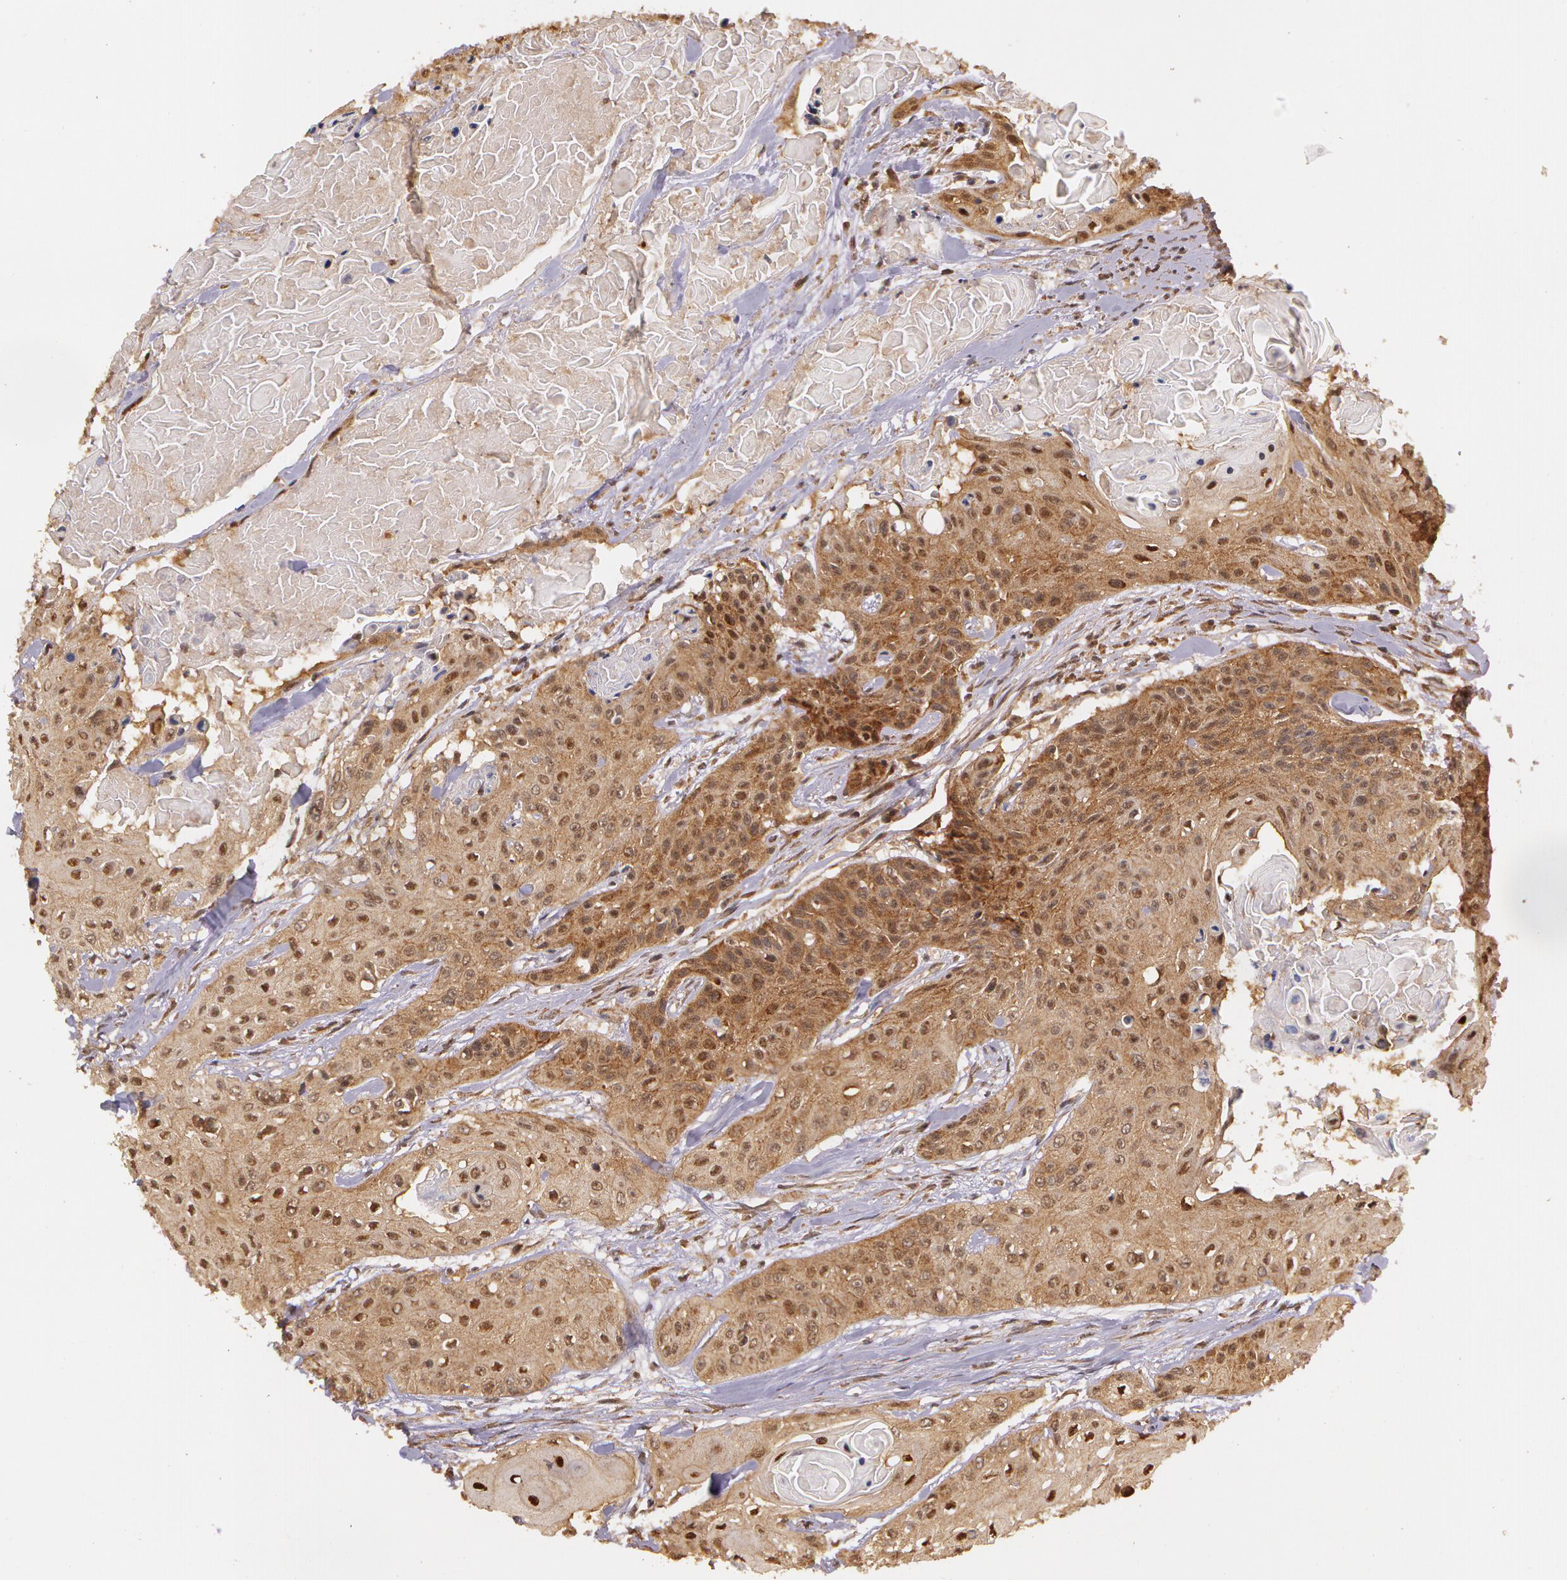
{"staining": {"intensity": "moderate", "quantity": ">75%", "location": "cytoplasmic/membranous"}, "tissue": "head and neck cancer", "cell_type": "Tumor cells", "image_type": "cancer", "snomed": [{"axis": "morphology", "description": "Squamous cell carcinoma, NOS"}, {"axis": "morphology", "description": "Squamous cell carcinoma, metastatic, NOS"}, {"axis": "topography", "description": "Lymph node"}, {"axis": "topography", "description": "Salivary gland"}, {"axis": "topography", "description": "Head-Neck"}], "caption": "A micrograph of human head and neck cancer (squamous cell carcinoma) stained for a protein shows moderate cytoplasmic/membranous brown staining in tumor cells. The staining was performed using DAB to visualize the protein expression in brown, while the nuclei were stained in blue with hematoxylin (Magnification: 20x).", "gene": "ASCC2", "patient": {"sex": "female", "age": 74}}